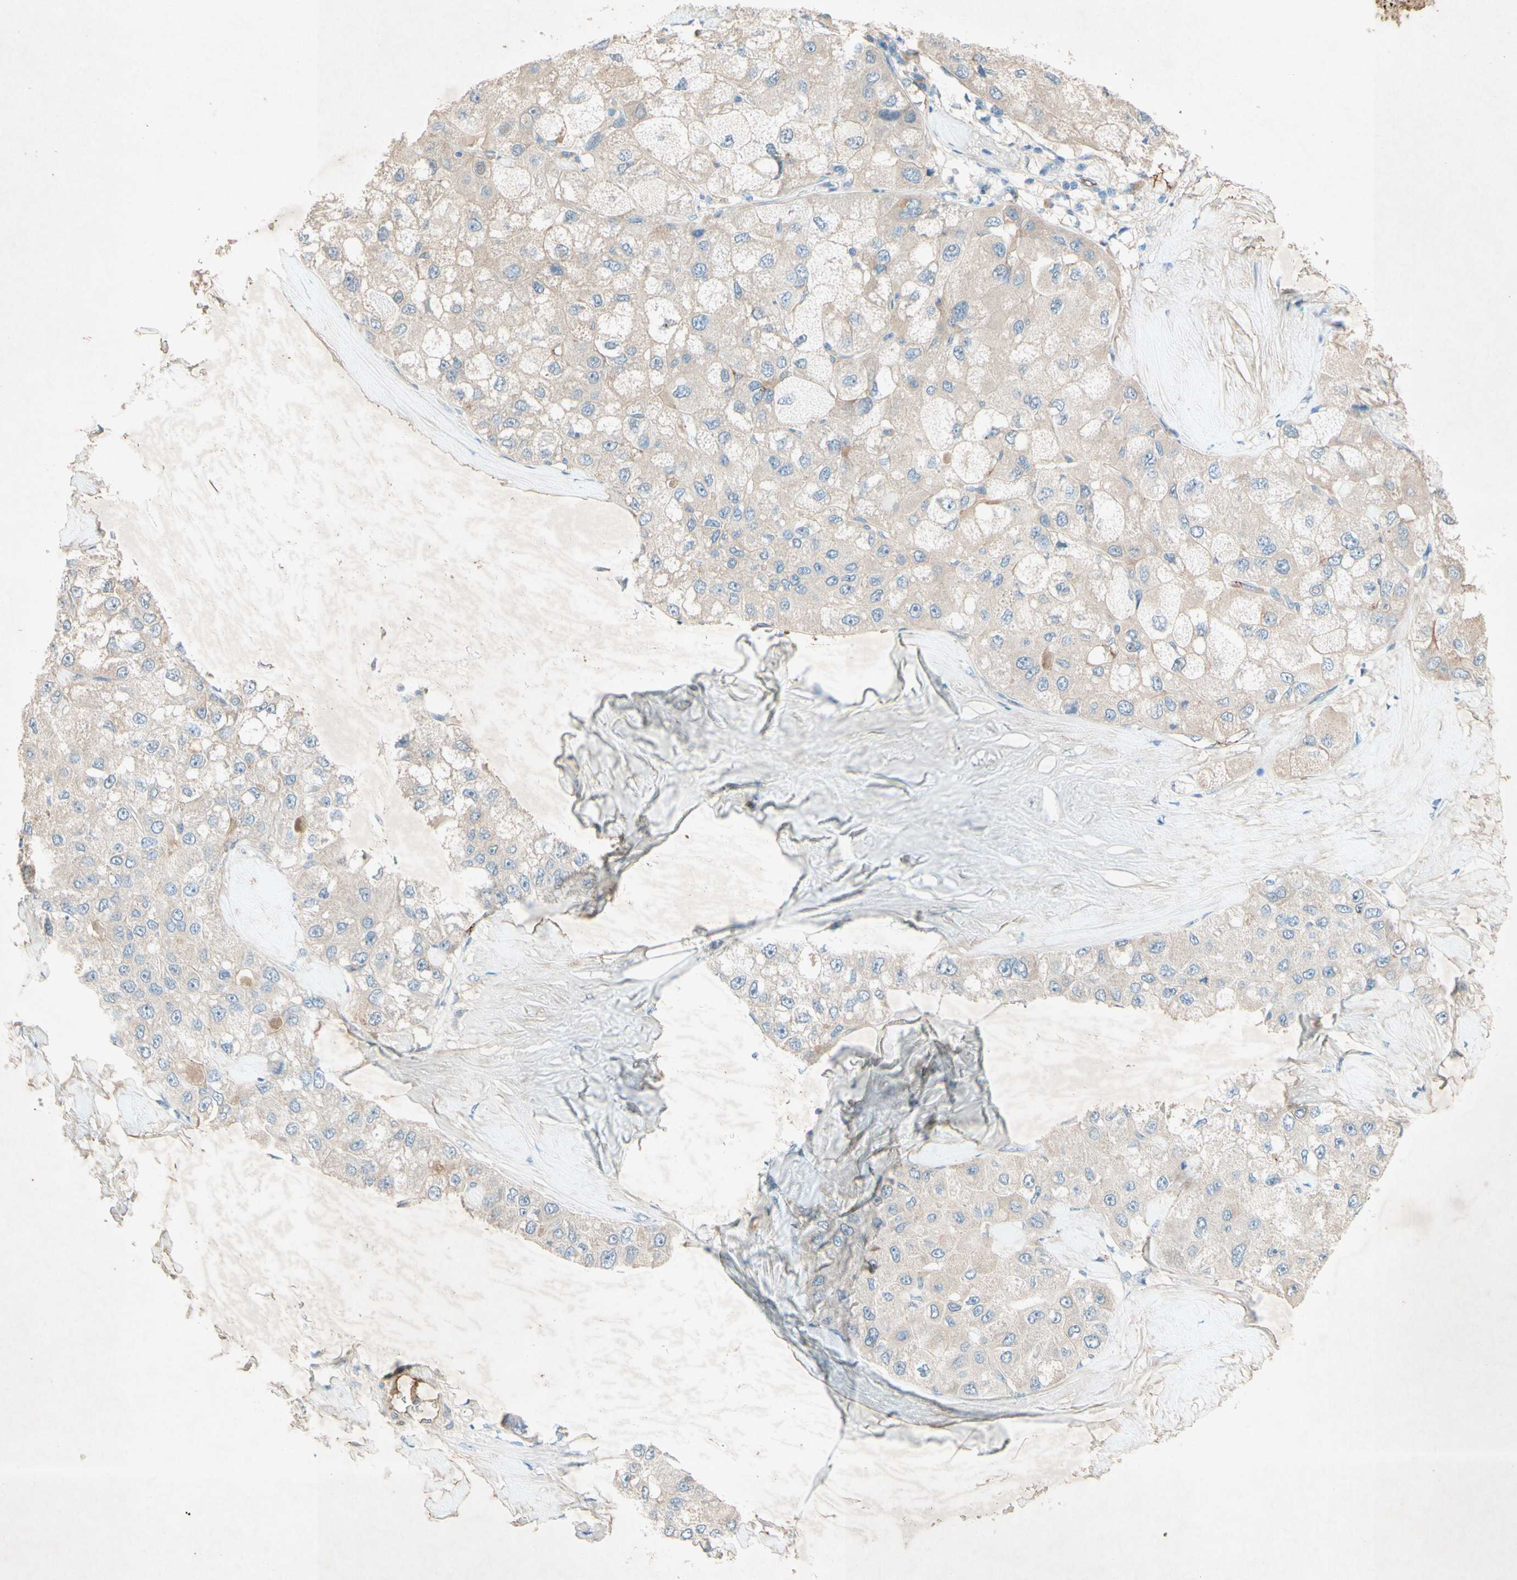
{"staining": {"intensity": "weak", "quantity": "<25%", "location": "cytoplasmic/membranous"}, "tissue": "liver cancer", "cell_type": "Tumor cells", "image_type": "cancer", "snomed": [{"axis": "morphology", "description": "Carcinoma, Hepatocellular, NOS"}, {"axis": "topography", "description": "Liver"}], "caption": "A photomicrograph of hepatocellular carcinoma (liver) stained for a protein reveals no brown staining in tumor cells.", "gene": "IL2", "patient": {"sex": "male", "age": 80}}